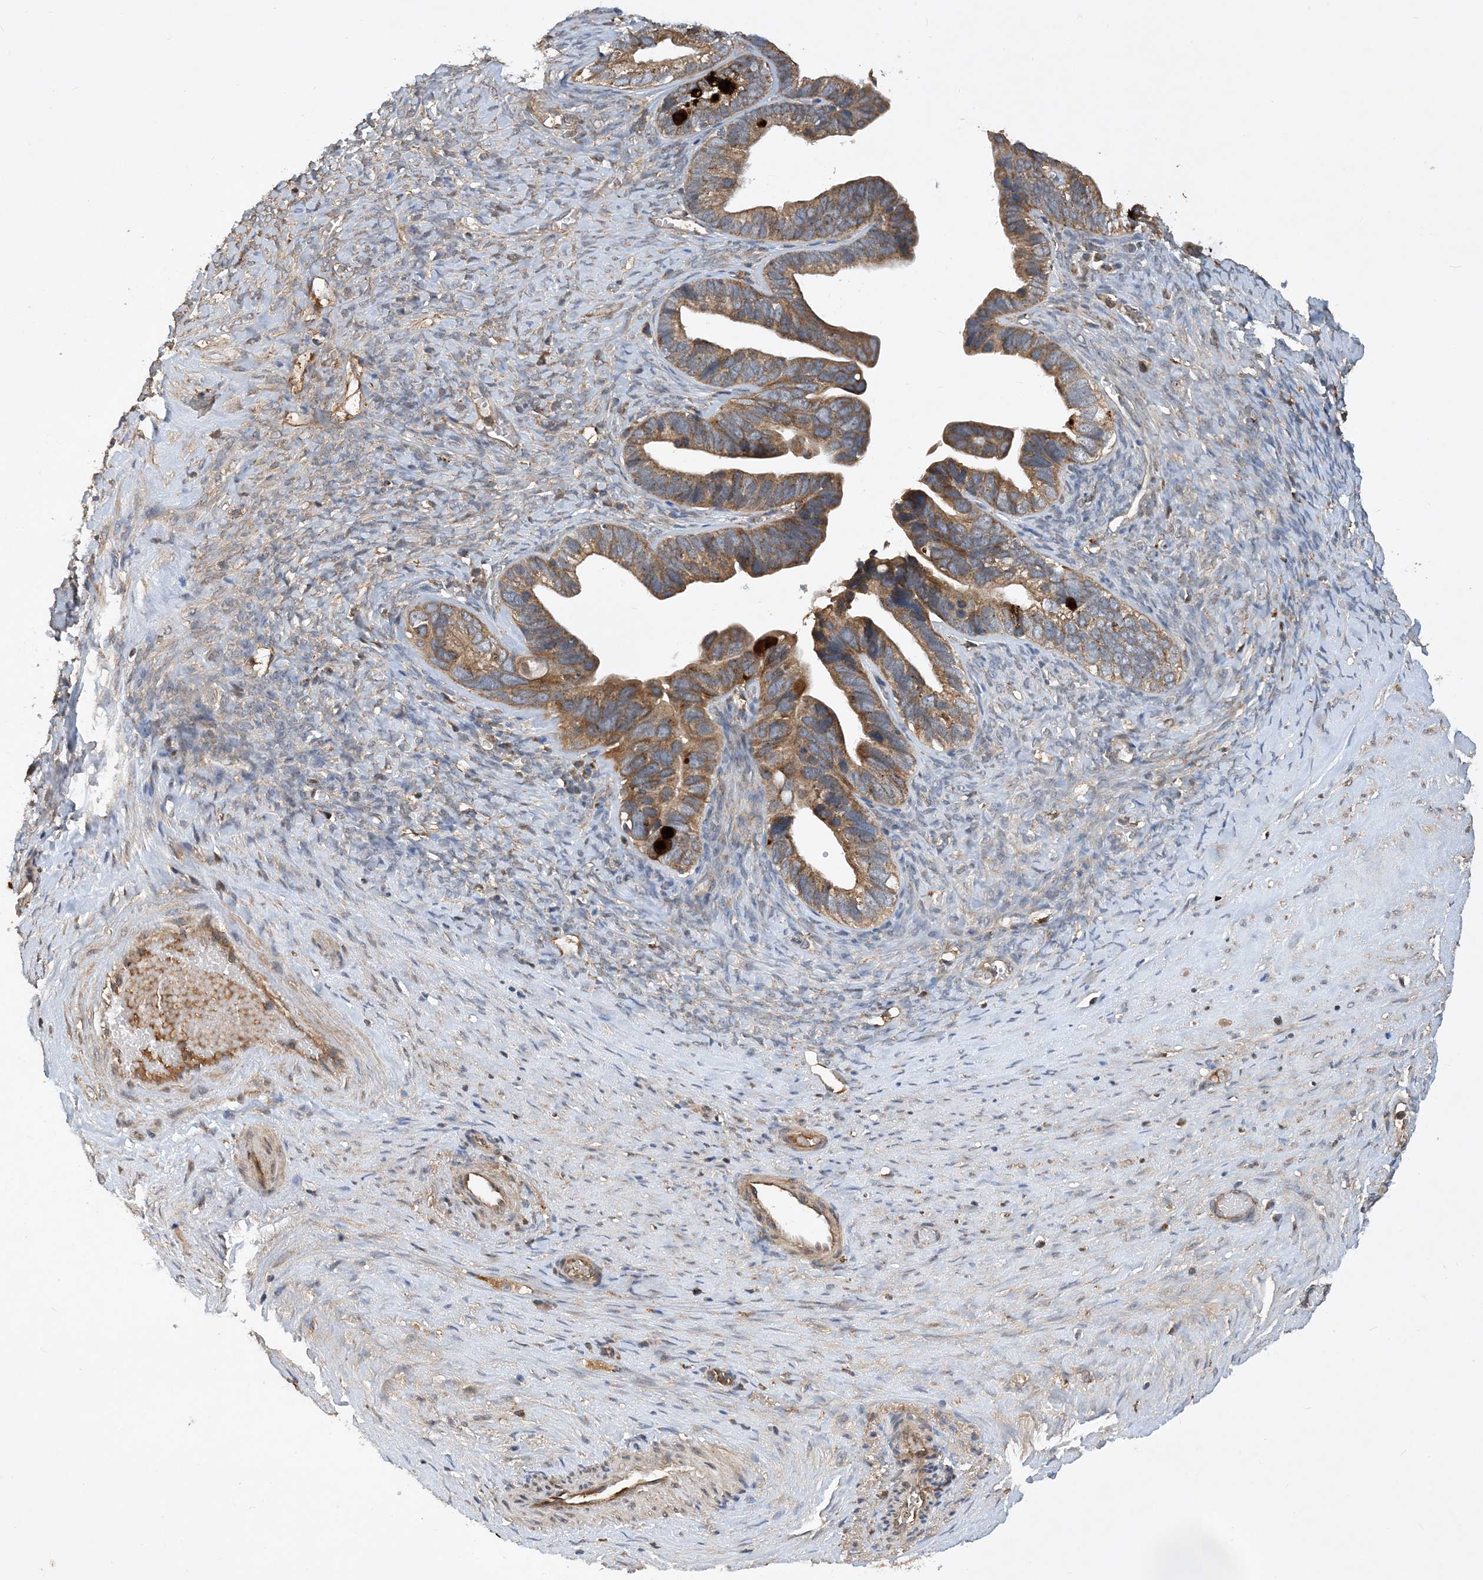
{"staining": {"intensity": "moderate", "quantity": ">75%", "location": "cytoplasmic/membranous"}, "tissue": "ovarian cancer", "cell_type": "Tumor cells", "image_type": "cancer", "snomed": [{"axis": "morphology", "description": "Cystadenocarcinoma, serous, NOS"}, {"axis": "topography", "description": "Ovary"}], "caption": "Human ovarian cancer stained for a protein (brown) reveals moderate cytoplasmic/membranous positive staining in approximately >75% of tumor cells.", "gene": "STK19", "patient": {"sex": "female", "age": 56}}